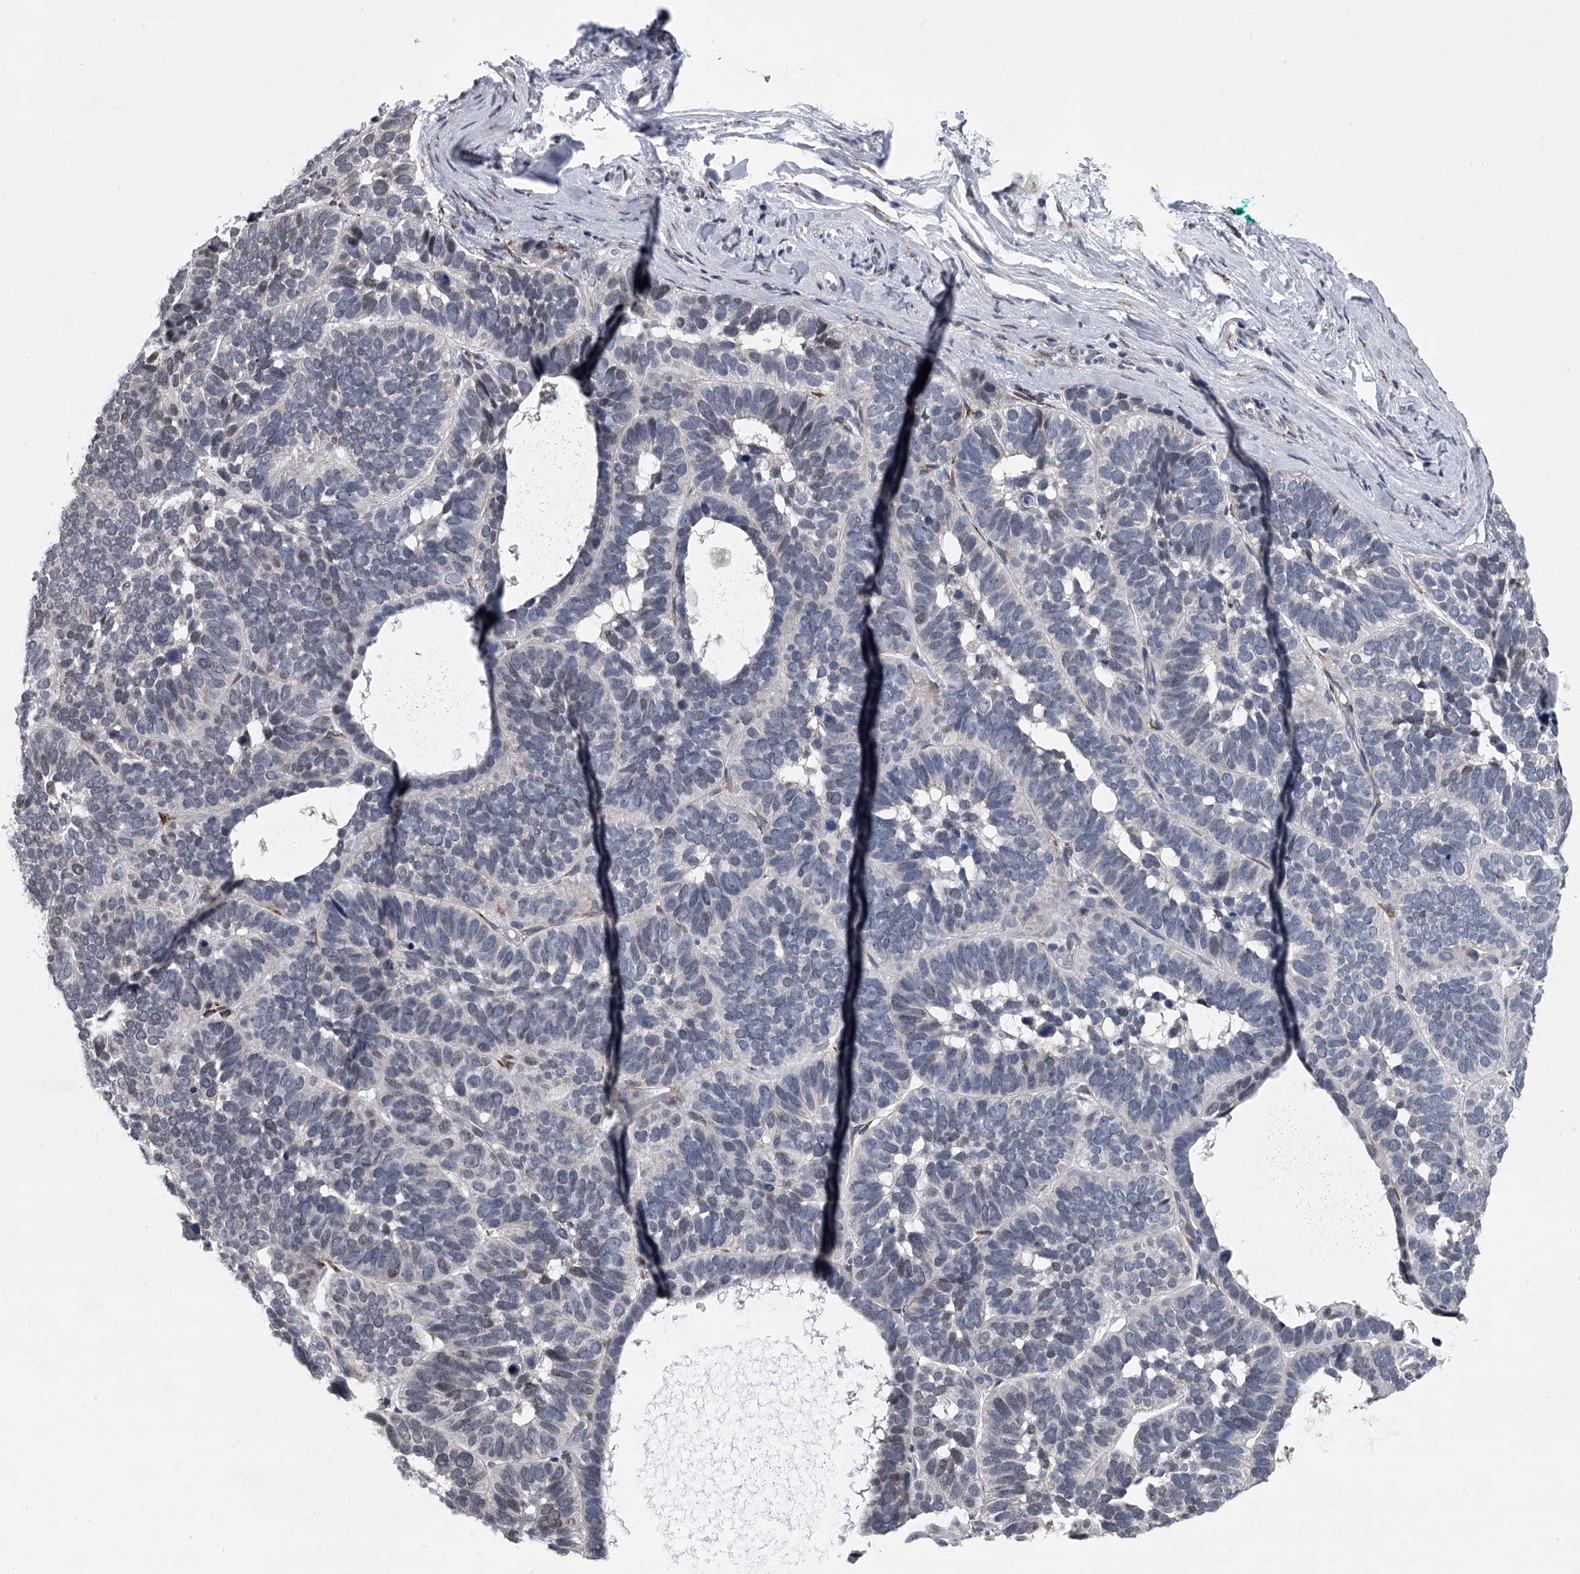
{"staining": {"intensity": "negative", "quantity": "none", "location": "none"}, "tissue": "skin cancer", "cell_type": "Tumor cells", "image_type": "cancer", "snomed": [{"axis": "morphology", "description": "Basal cell carcinoma"}, {"axis": "topography", "description": "Skin"}], "caption": "This image is of basal cell carcinoma (skin) stained with immunohistochemistry (IHC) to label a protein in brown with the nuclei are counter-stained blue. There is no staining in tumor cells. (DAB immunohistochemistry (IHC) with hematoxylin counter stain).", "gene": "PPP2R5D", "patient": {"sex": "male", "age": 62}}